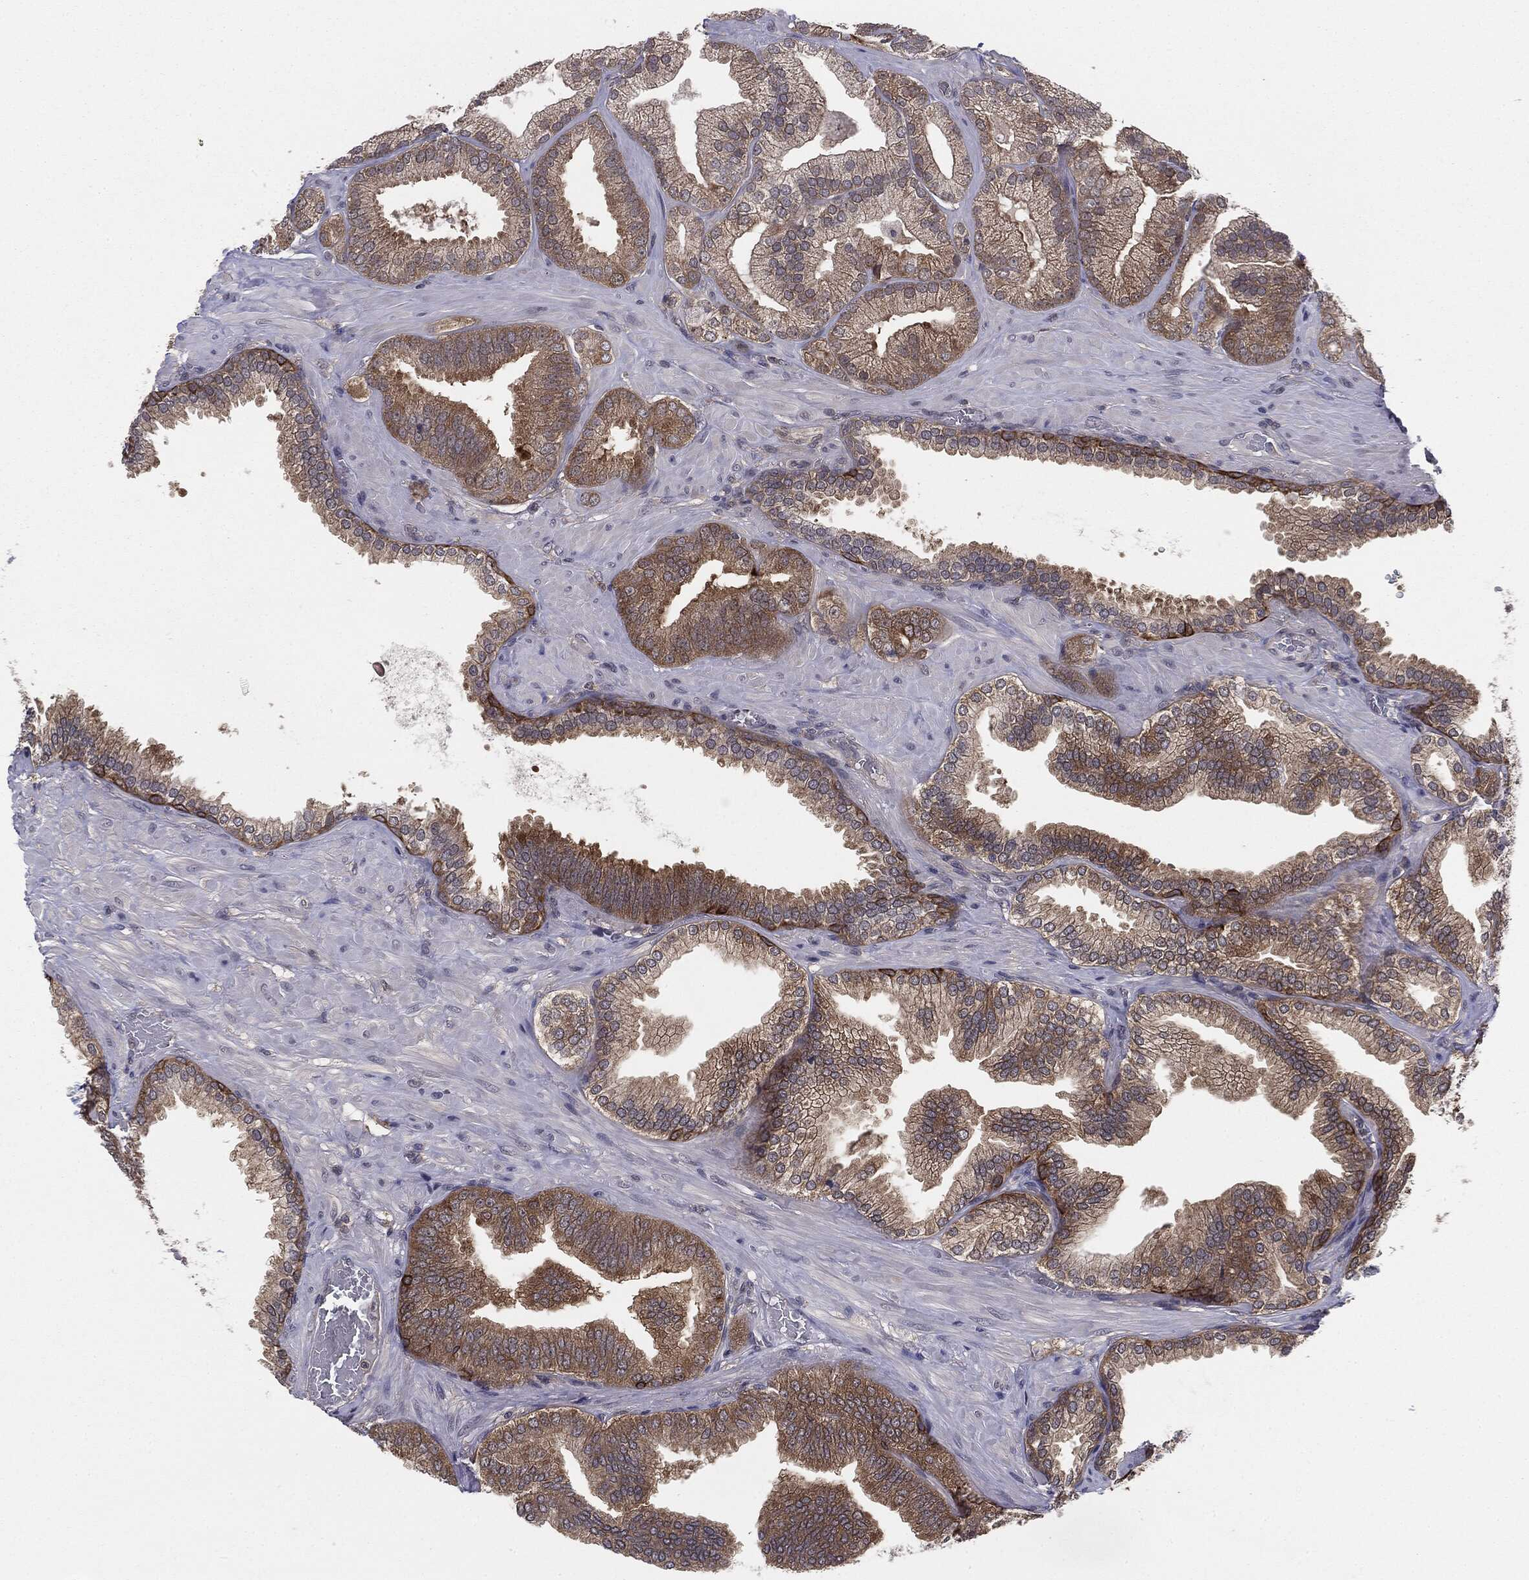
{"staining": {"intensity": "moderate", "quantity": "25%-75%", "location": "cytoplasmic/membranous"}, "tissue": "prostate cancer", "cell_type": "Tumor cells", "image_type": "cancer", "snomed": [{"axis": "morphology", "description": "Adenocarcinoma, High grade"}, {"axis": "topography", "description": "Prostate"}], "caption": "Protein staining demonstrates moderate cytoplasmic/membranous positivity in about 25%-75% of tumor cells in high-grade adenocarcinoma (prostate).", "gene": "KRT7", "patient": {"sex": "male", "age": 68}}